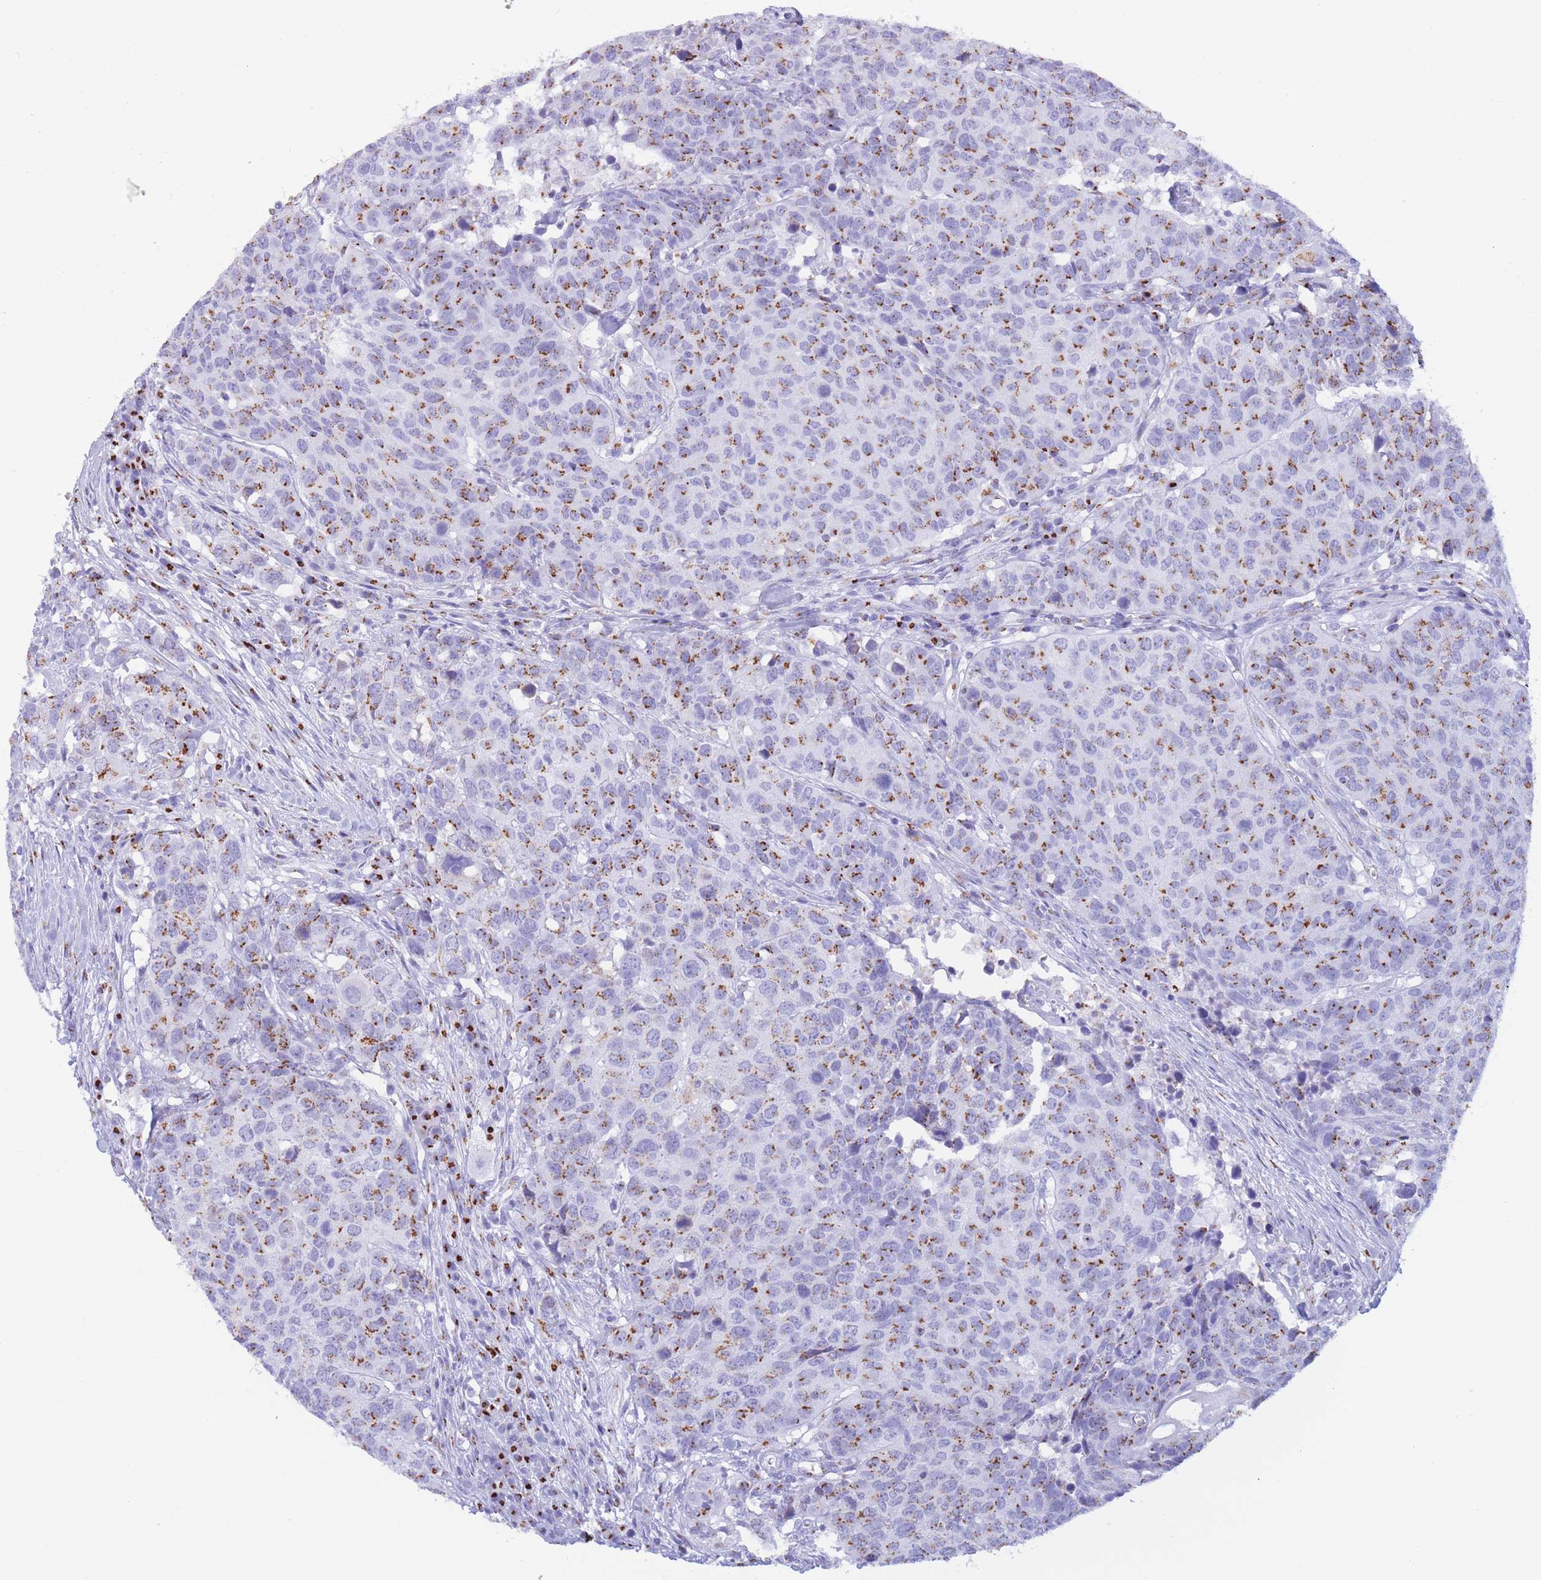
{"staining": {"intensity": "moderate", "quantity": ">75%", "location": "cytoplasmic/membranous"}, "tissue": "head and neck cancer", "cell_type": "Tumor cells", "image_type": "cancer", "snomed": [{"axis": "morphology", "description": "Normal tissue, NOS"}, {"axis": "morphology", "description": "Squamous cell carcinoma, NOS"}, {"axis": "topography", "description": "Skeletal muscle"}, {"axis": "topography", "description": "Vascular tissue"}, {"axis": "topography", "description": "Peripheral nerve tissue"}, {"axis": "topography", "description": "Head-Neck"}], "caption": "Tumor cells show medium levels of moderate cytoplasmic/membranous positivity in about >75% of cells in head and neck cancer (squamous cell carcinoma).", "gene": "FAM3C", "patient": {"sex": "male", "age": 66}}